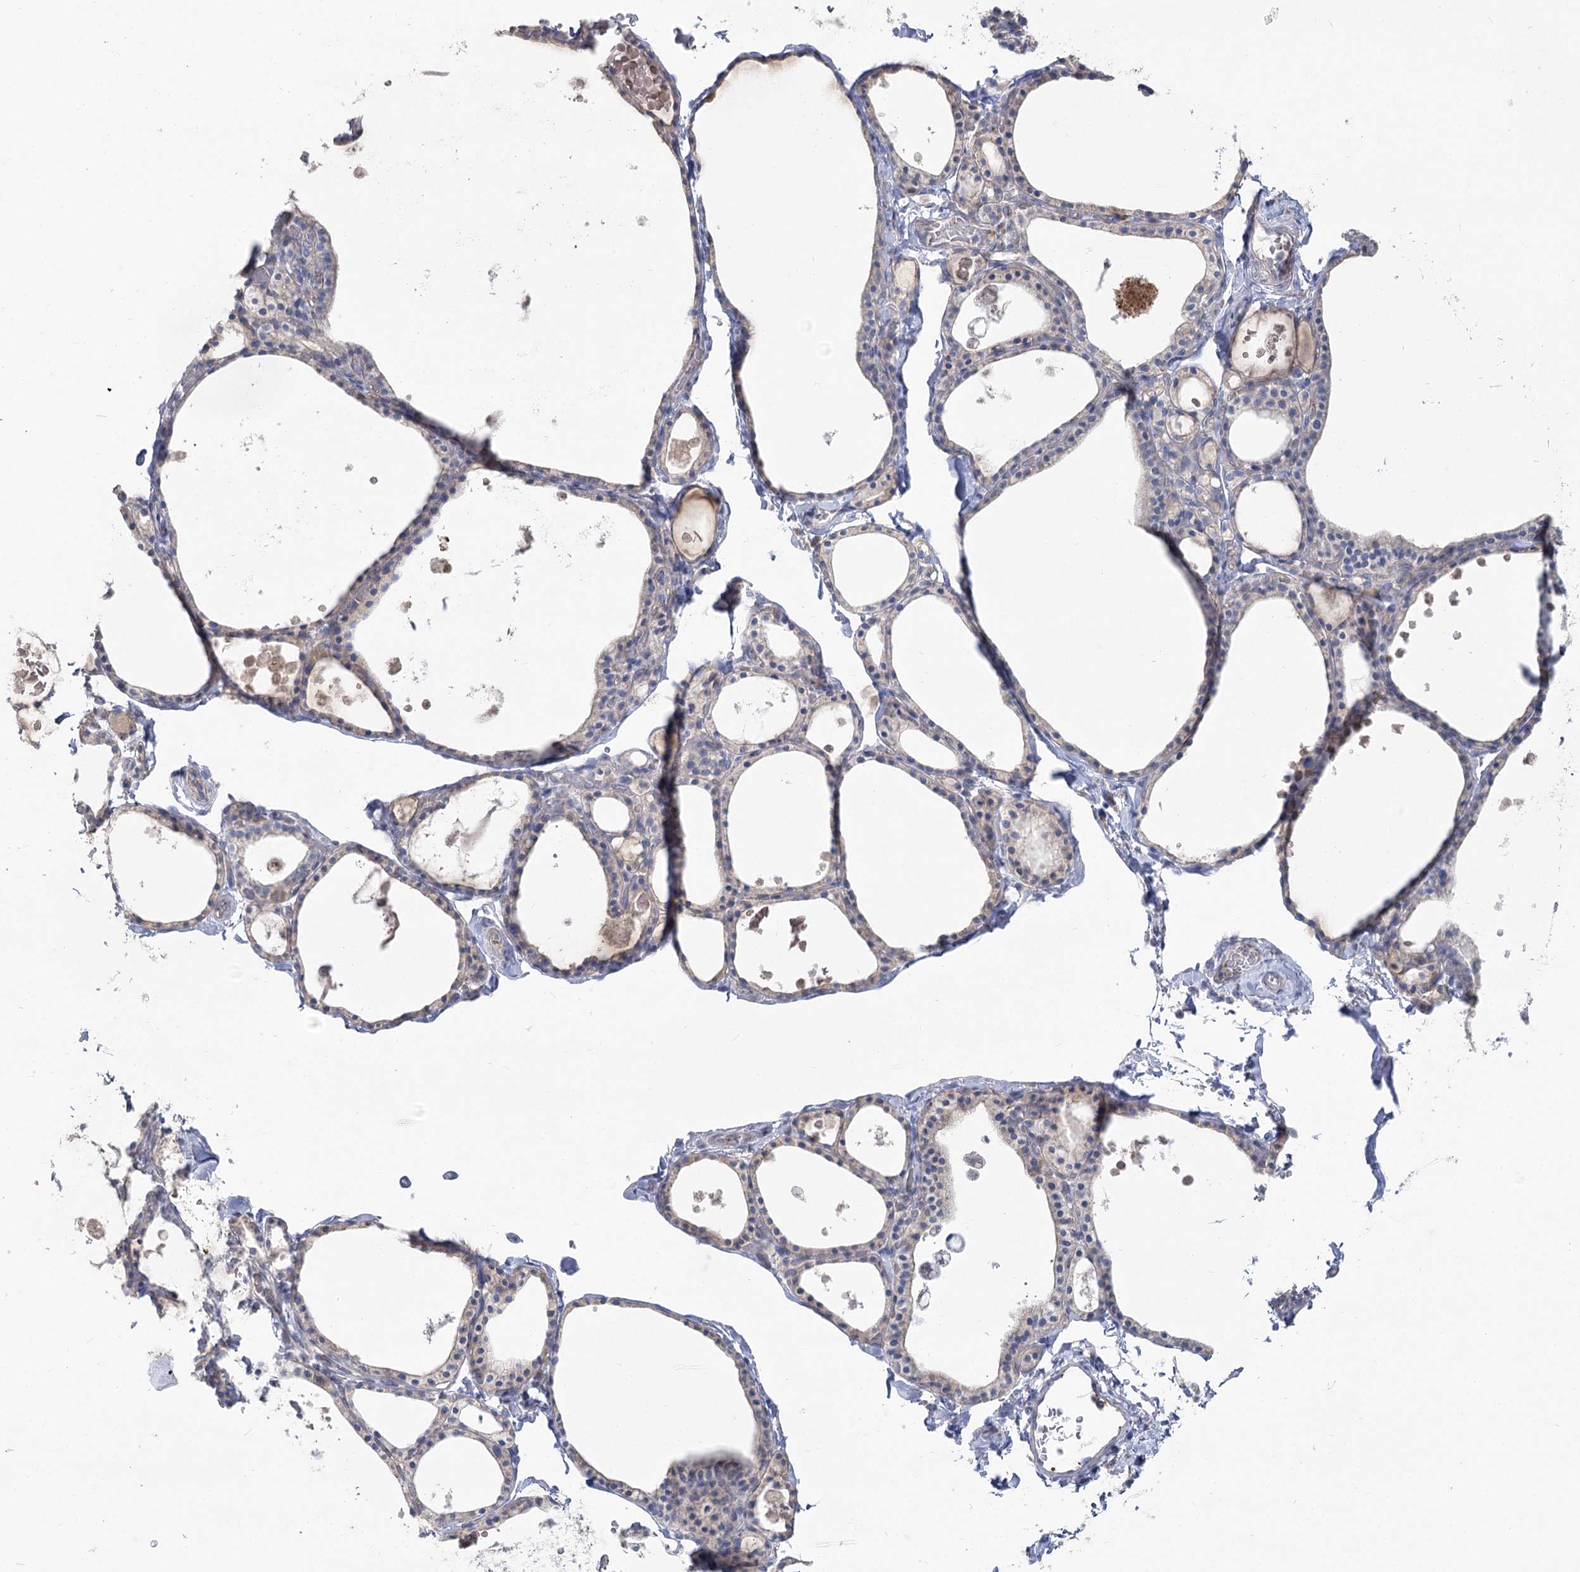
{"staining": {"intensity": "weak", "quantity": "<25%", "location": "cytoplasmic/membranous"}, "tissue": "thyroid gland", "cell_type": "Glandular cells", "image_type": "normal", "snomed": [{"axis": "morphology", "description": "Normal tissue, NOS"}, {"axis": "topography", "description": "Thyroid gland"}], "caption": "Thyroid gland stained for a protein using IHC reveals no expression glandular cells.", "gene": "TMEM187", "patient": {"sex": "male", "age": 56}}